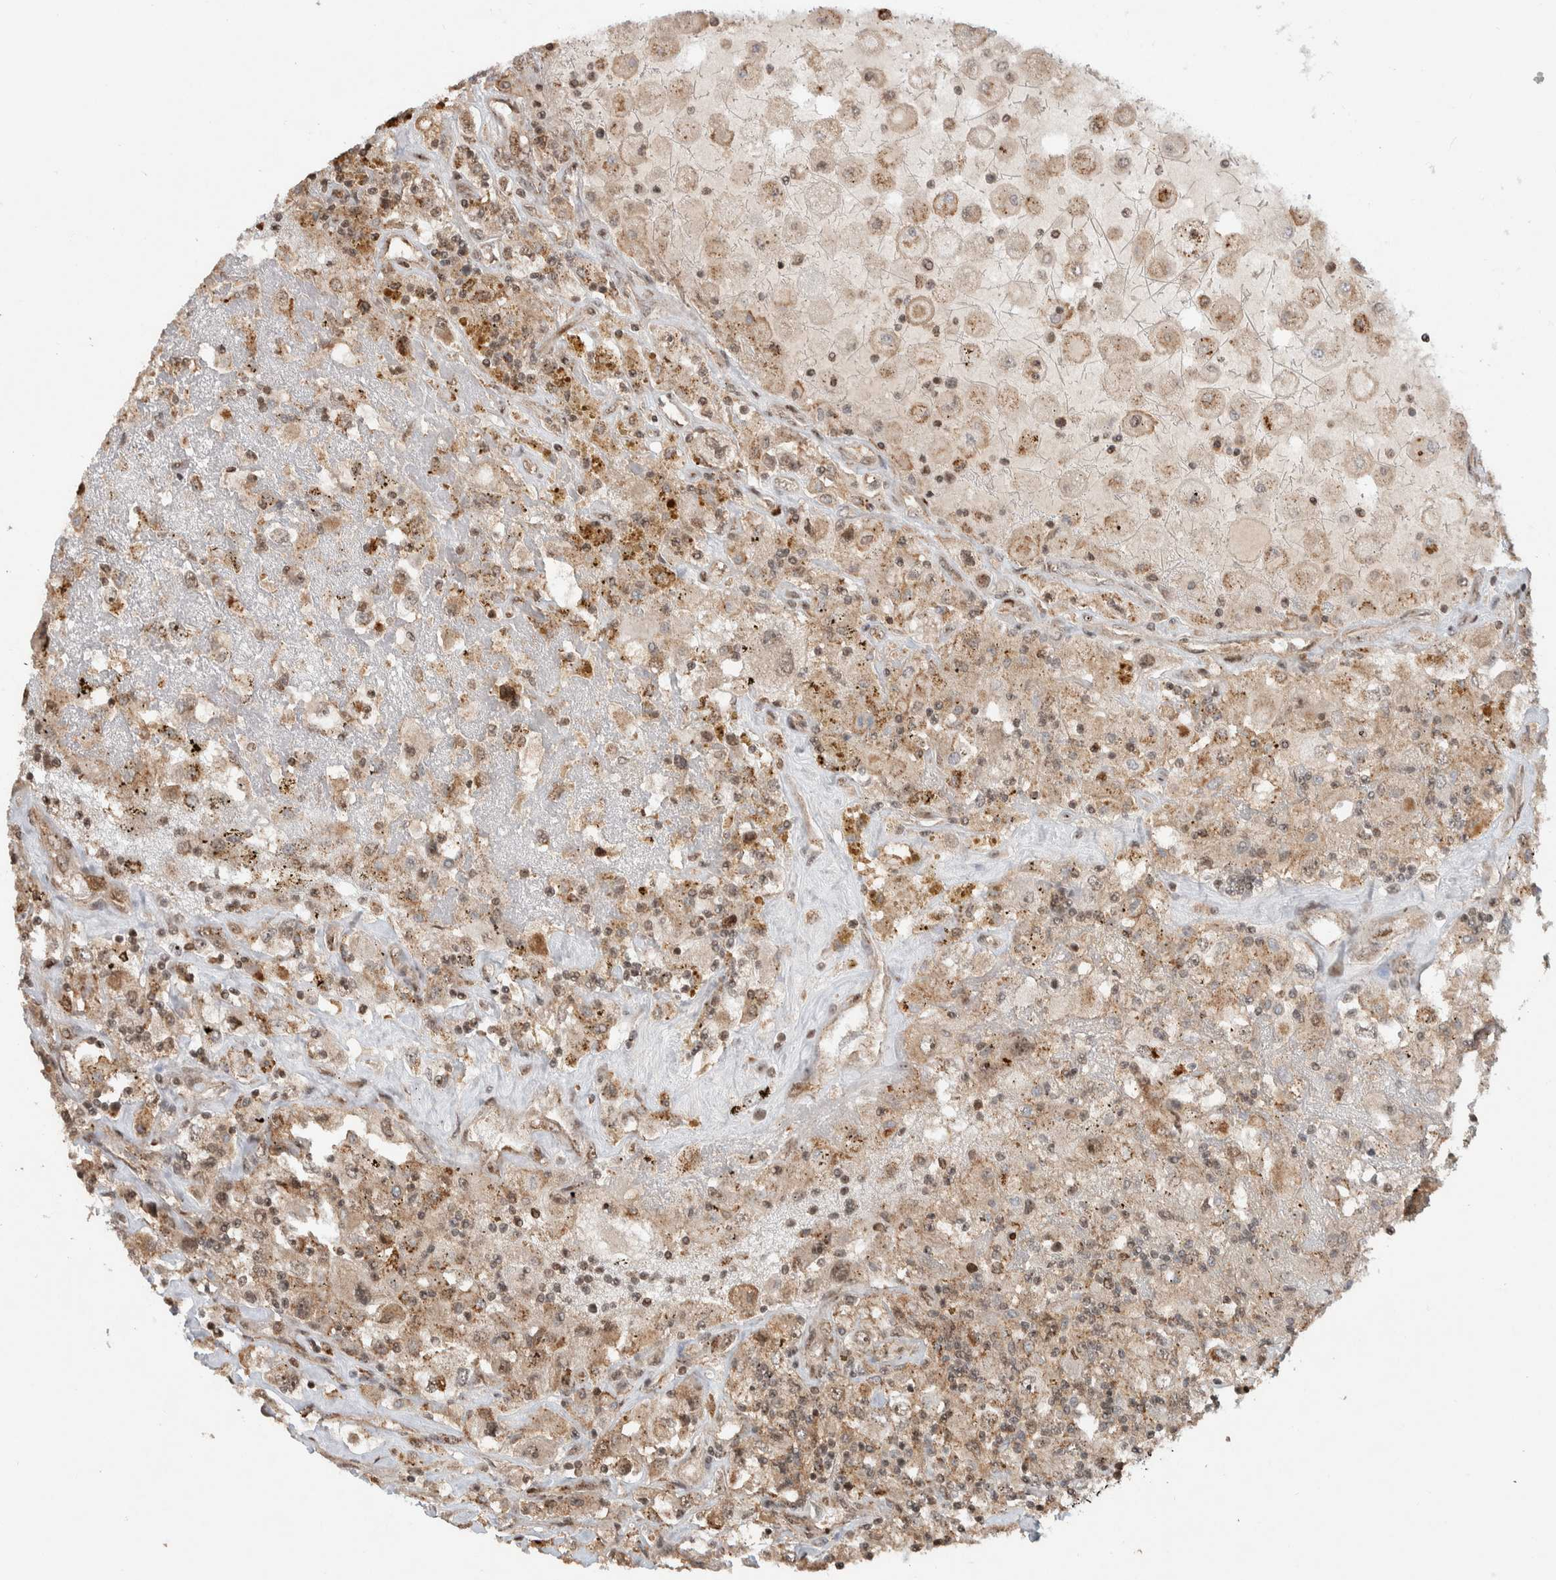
{"staining": {"intensity": "weak", "quantity": ">75%", "location": "cytoplasmic/membranous"}, "tissue": "renal cancer", "cell_type": "Tumor cells", "image_type": "cancer", "snomed": [{"axis": "morphology", "description": "Adenocarcinoma, NOS"}, {"axis": "topography", "description": "Kidney"}], "caption": "The image demonstrates staining of adenocarcinoma (renal), revealing weak cytoplasmic/membranous protein positivity (brown color) within tumor cells.", "gene": "ZNF521", "patient": {"sex": "female", "age": 52}}